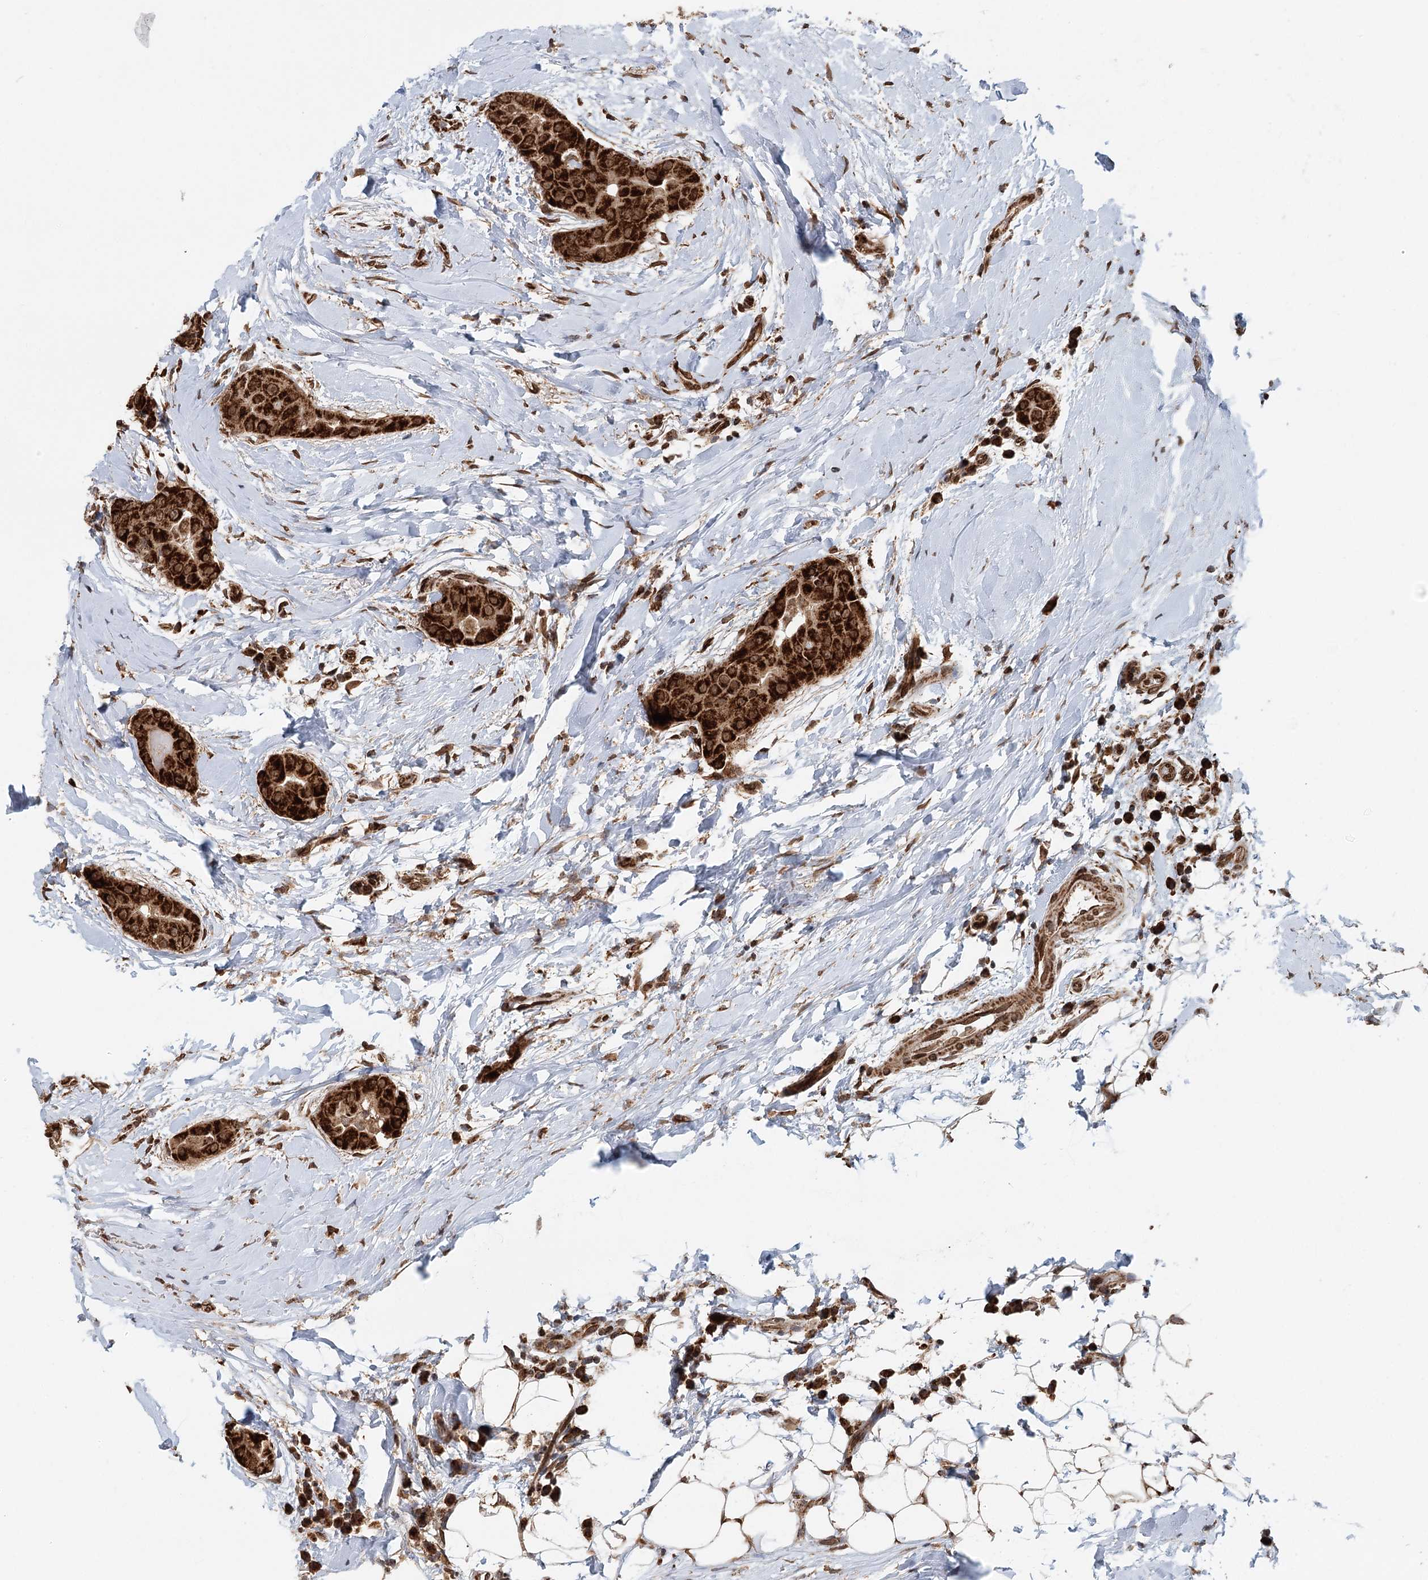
{"staining": {"intensity": "strong", "quantity": ">75%", "location": "cytoplasmic/membranous"}, "tissue": "thyroid cancer", "cell_type": "Tumor cells", "image_type": "cancer", "snomed": [{"axis": "morphology", "description": "Papillary adenocarcinoma, NOS"}, {"axis": "topography", "description": "Thyroid gland"}], "caption": "This micrograph demonstrates thyroid cancer stained with IHC to label a protein in brown. The cytoplasmic/membranous of tumor cells show strong positivity for the protein. Nuclei are counter-stained blue.", "gene": "BCKDHA", "patient": {"sex": "male", "age": 33}}